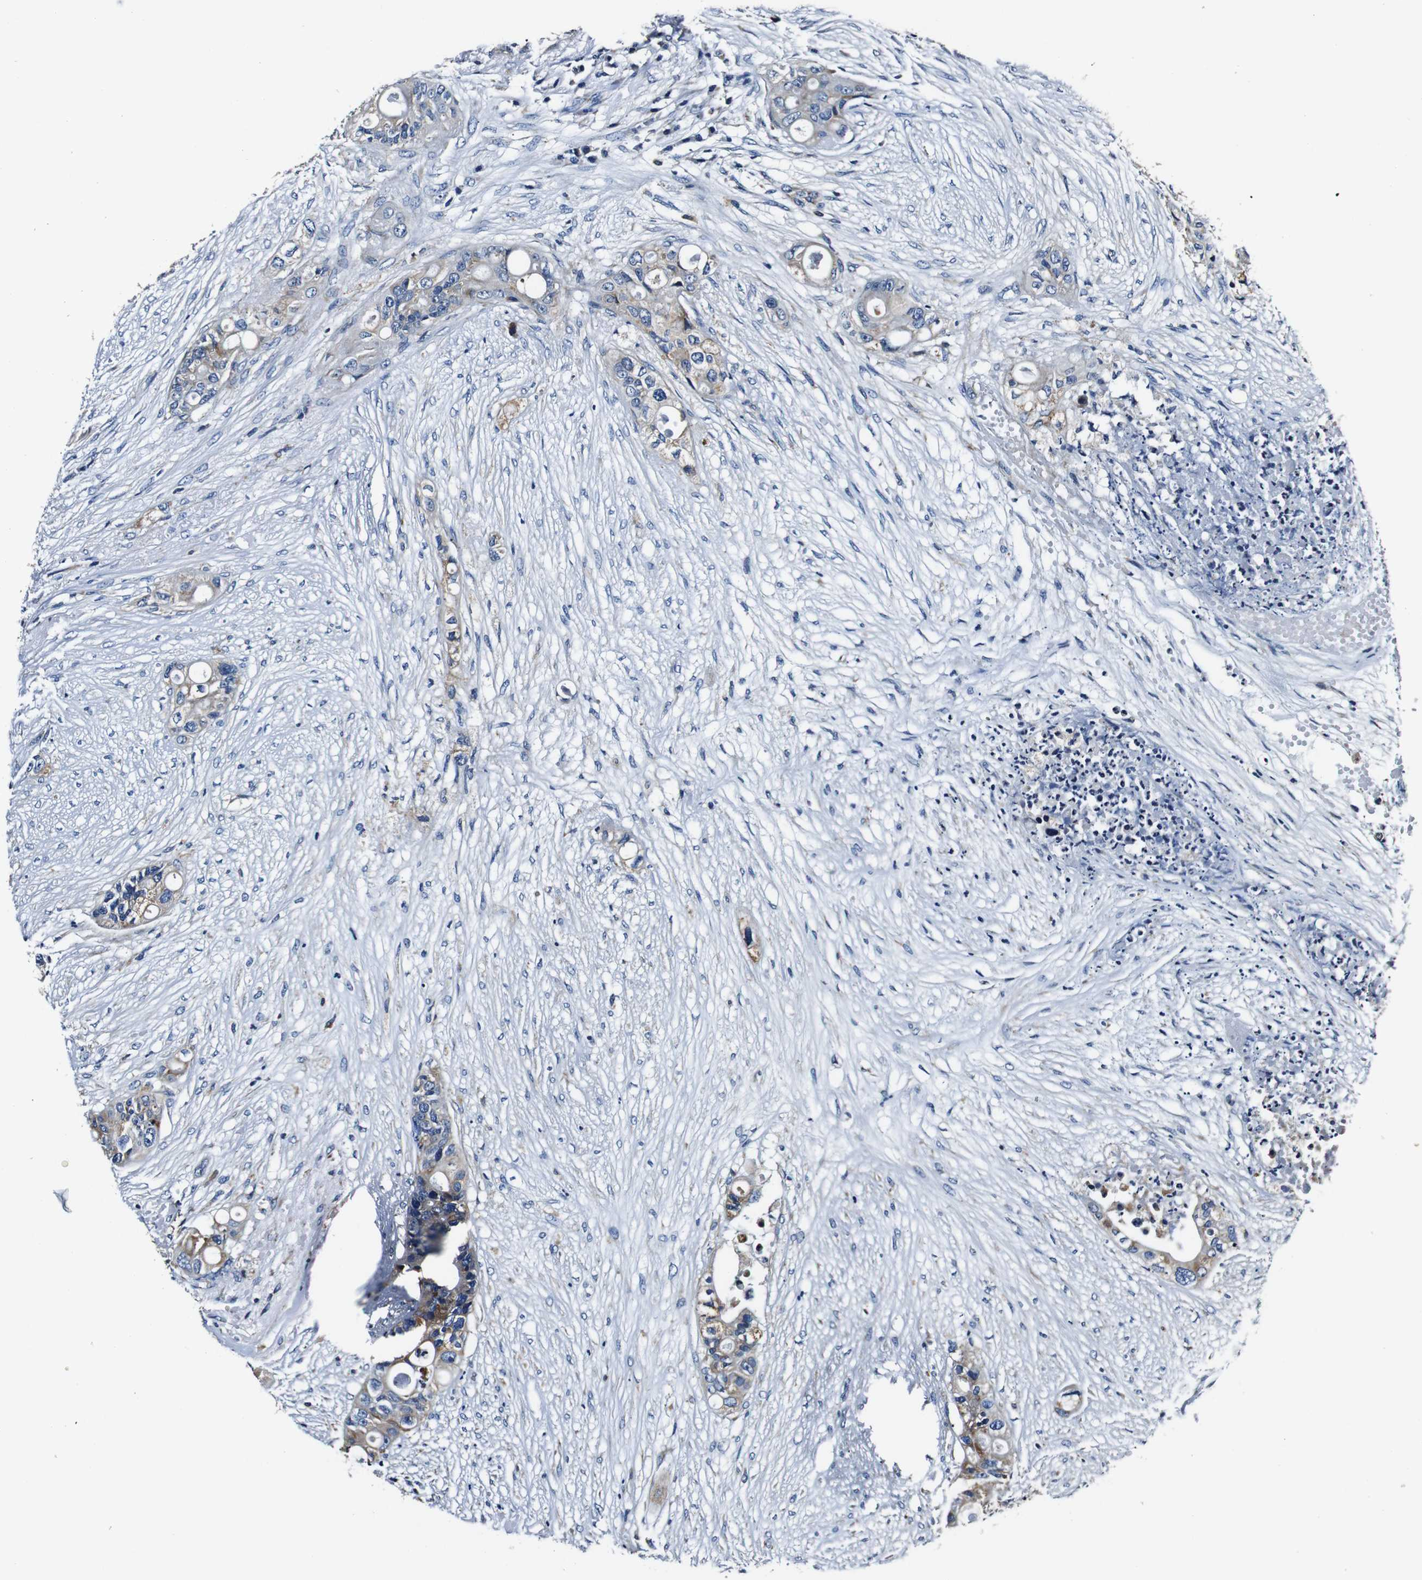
{"staining": {"intensity": "moderate", "quantity": "<25%", "location": "cytoplasmic/membranous"}, "tissue": "colorectal cancer", "cell_type": "Tumor cells", "image_type": "cancer", "snomed": [{"axis": "morphology", "description": "Adenocarcinoma, NOS"}, {"axis": "topography", "description": "Colon"}], "caption": "Brown immunohistochemical staining in human colorectal cancer demonstrates moderate cytoplasmic/membranous staining in approximately <25% of tumor cells. Immunohistochemistry stains the protein of interest in brown and the nuclei are stained blue.", "gene": "HK1", "patient": {"sex": "female", "age": 57}}